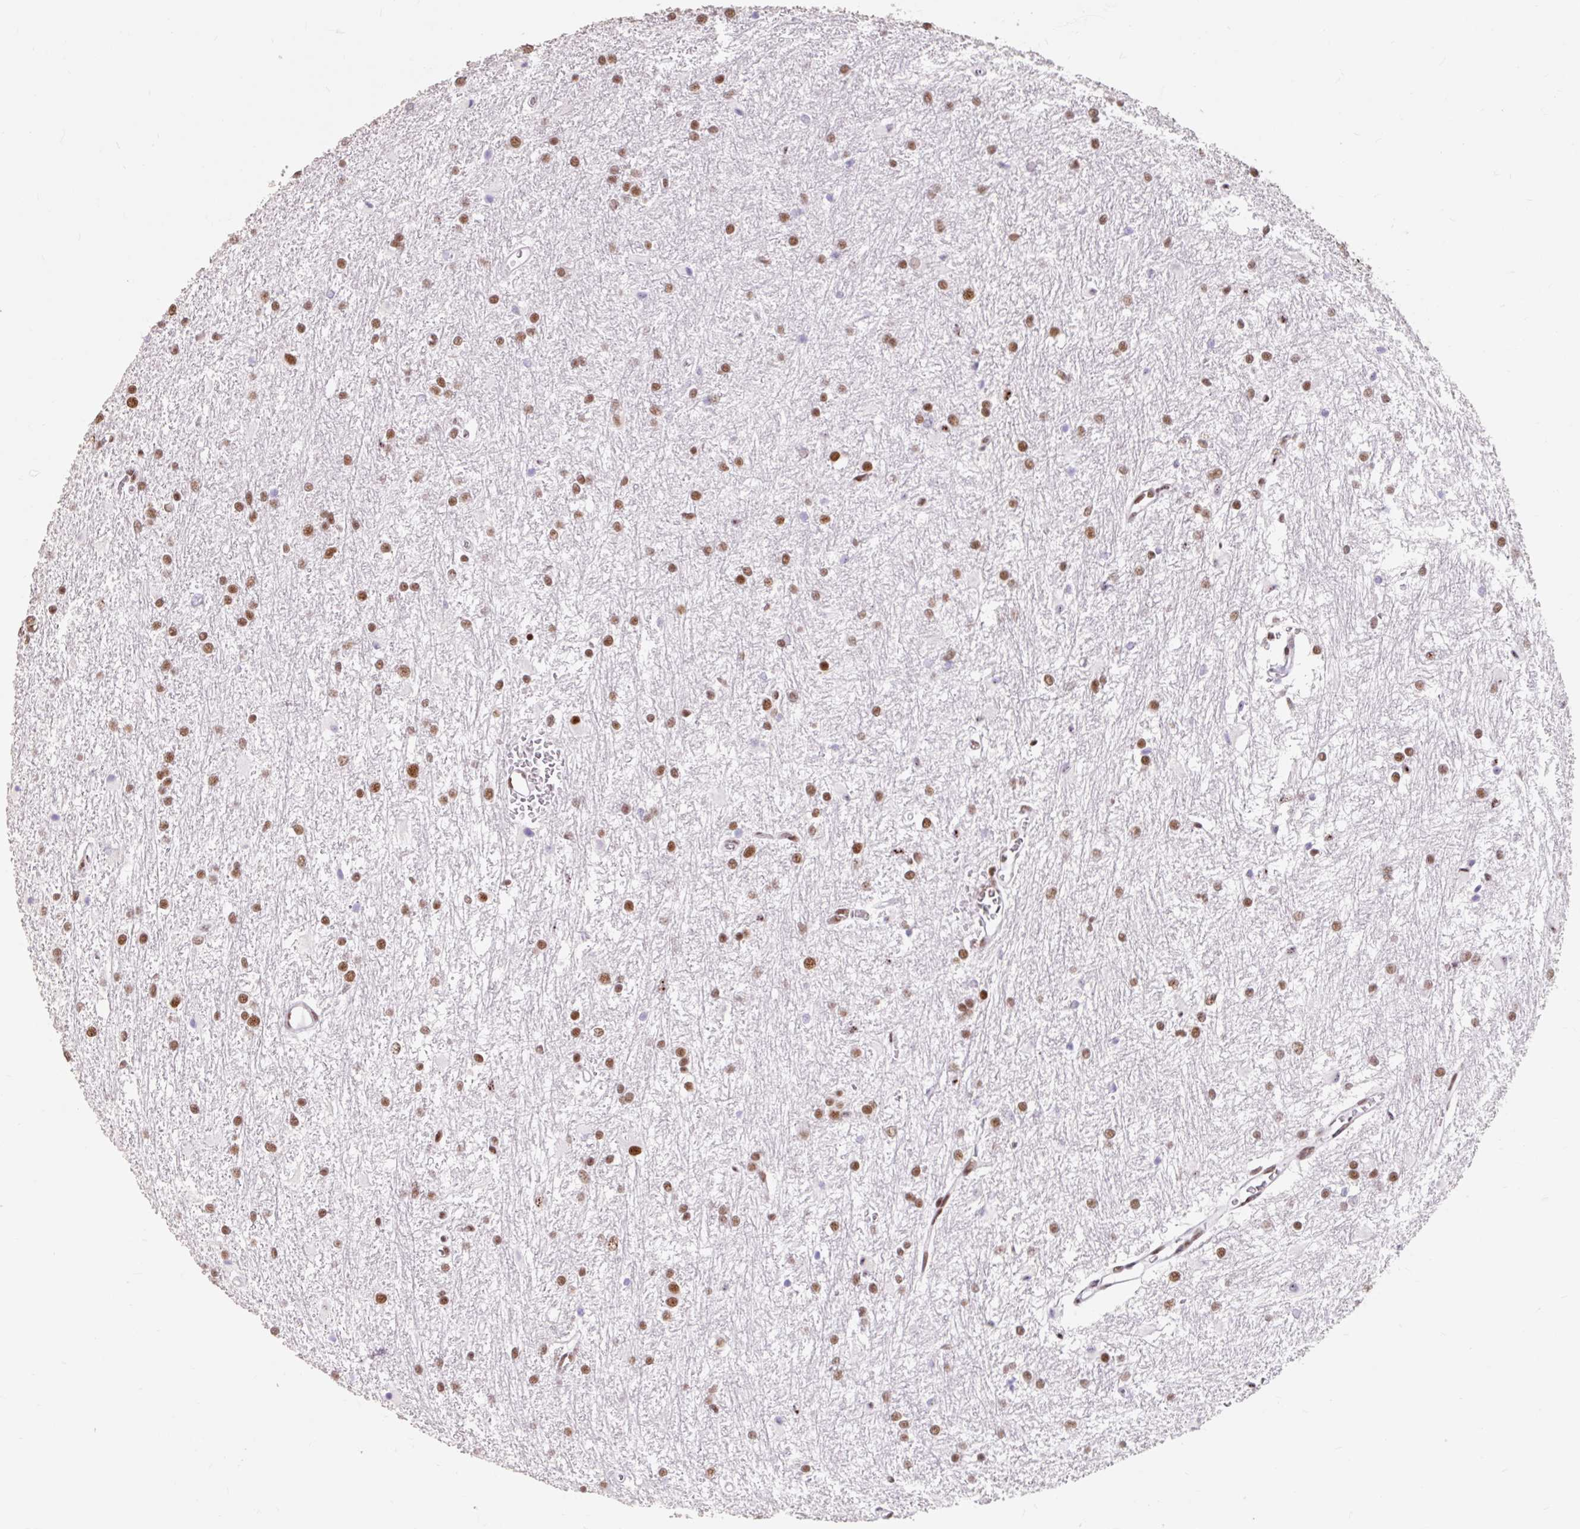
{"staining": {"intensity": "strong", "quantity": ">75%", "location": "nuclear"}, "tissue": "glioma", "cell_type": "Tumor cells", "image_type": "cancer", "snomed": [{"axis": "morphology", "description": "Glioma, malignant, High grade"}, {"axis": "topography", "description": "Brain"}], "caption": "Protein expression analysis of human malignant glioma (high-grade) reveals strong nuclear positivity in approximately >75% of tumor cells. (brown staining indicates protein expression, while blue staining denotes nuclei).", "gene": "SRSF10", "patient": {"sex": "female", "age": 50}}